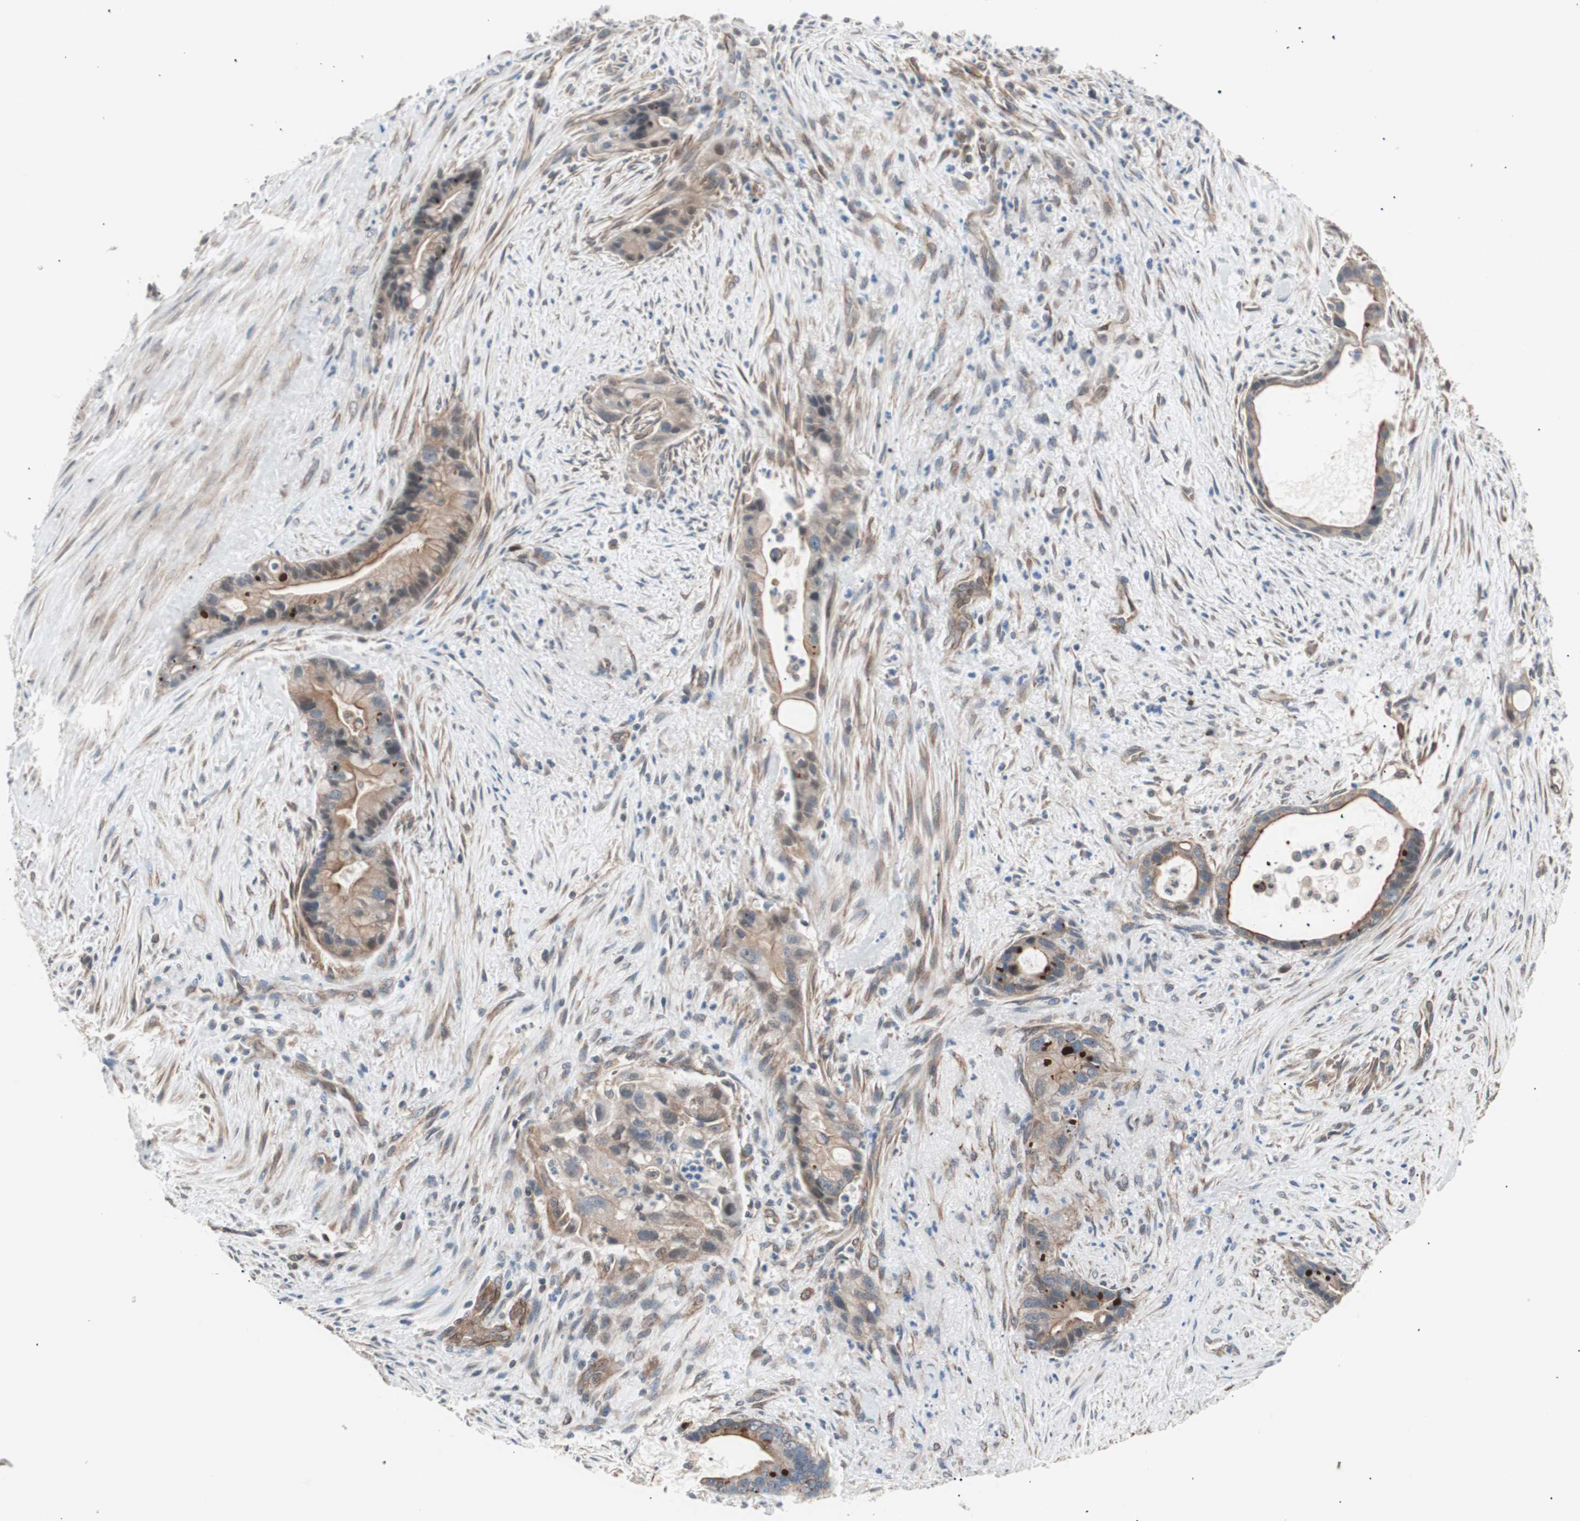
{"staining": {"intensity": "moderate", "quantity": ">75%", "location": "cytoplasmic/membranous"}, "tissue": "liver cancer", "cell_type": "Tumor cells", "image_type": "cancer", "snomed": [{"axis": "morphology", "description": "Cholangiocarcinoma"}, {"axis": "topography", "description": "Liver"}], "caption": "Liver cancer (cholangiocarcinoma) stained for a protein demonstrates moderate cytoplasmic/membranous positivity in tumor cells.", "gene": "SMG1", "patient": {"sex": "female", "age": 55}}